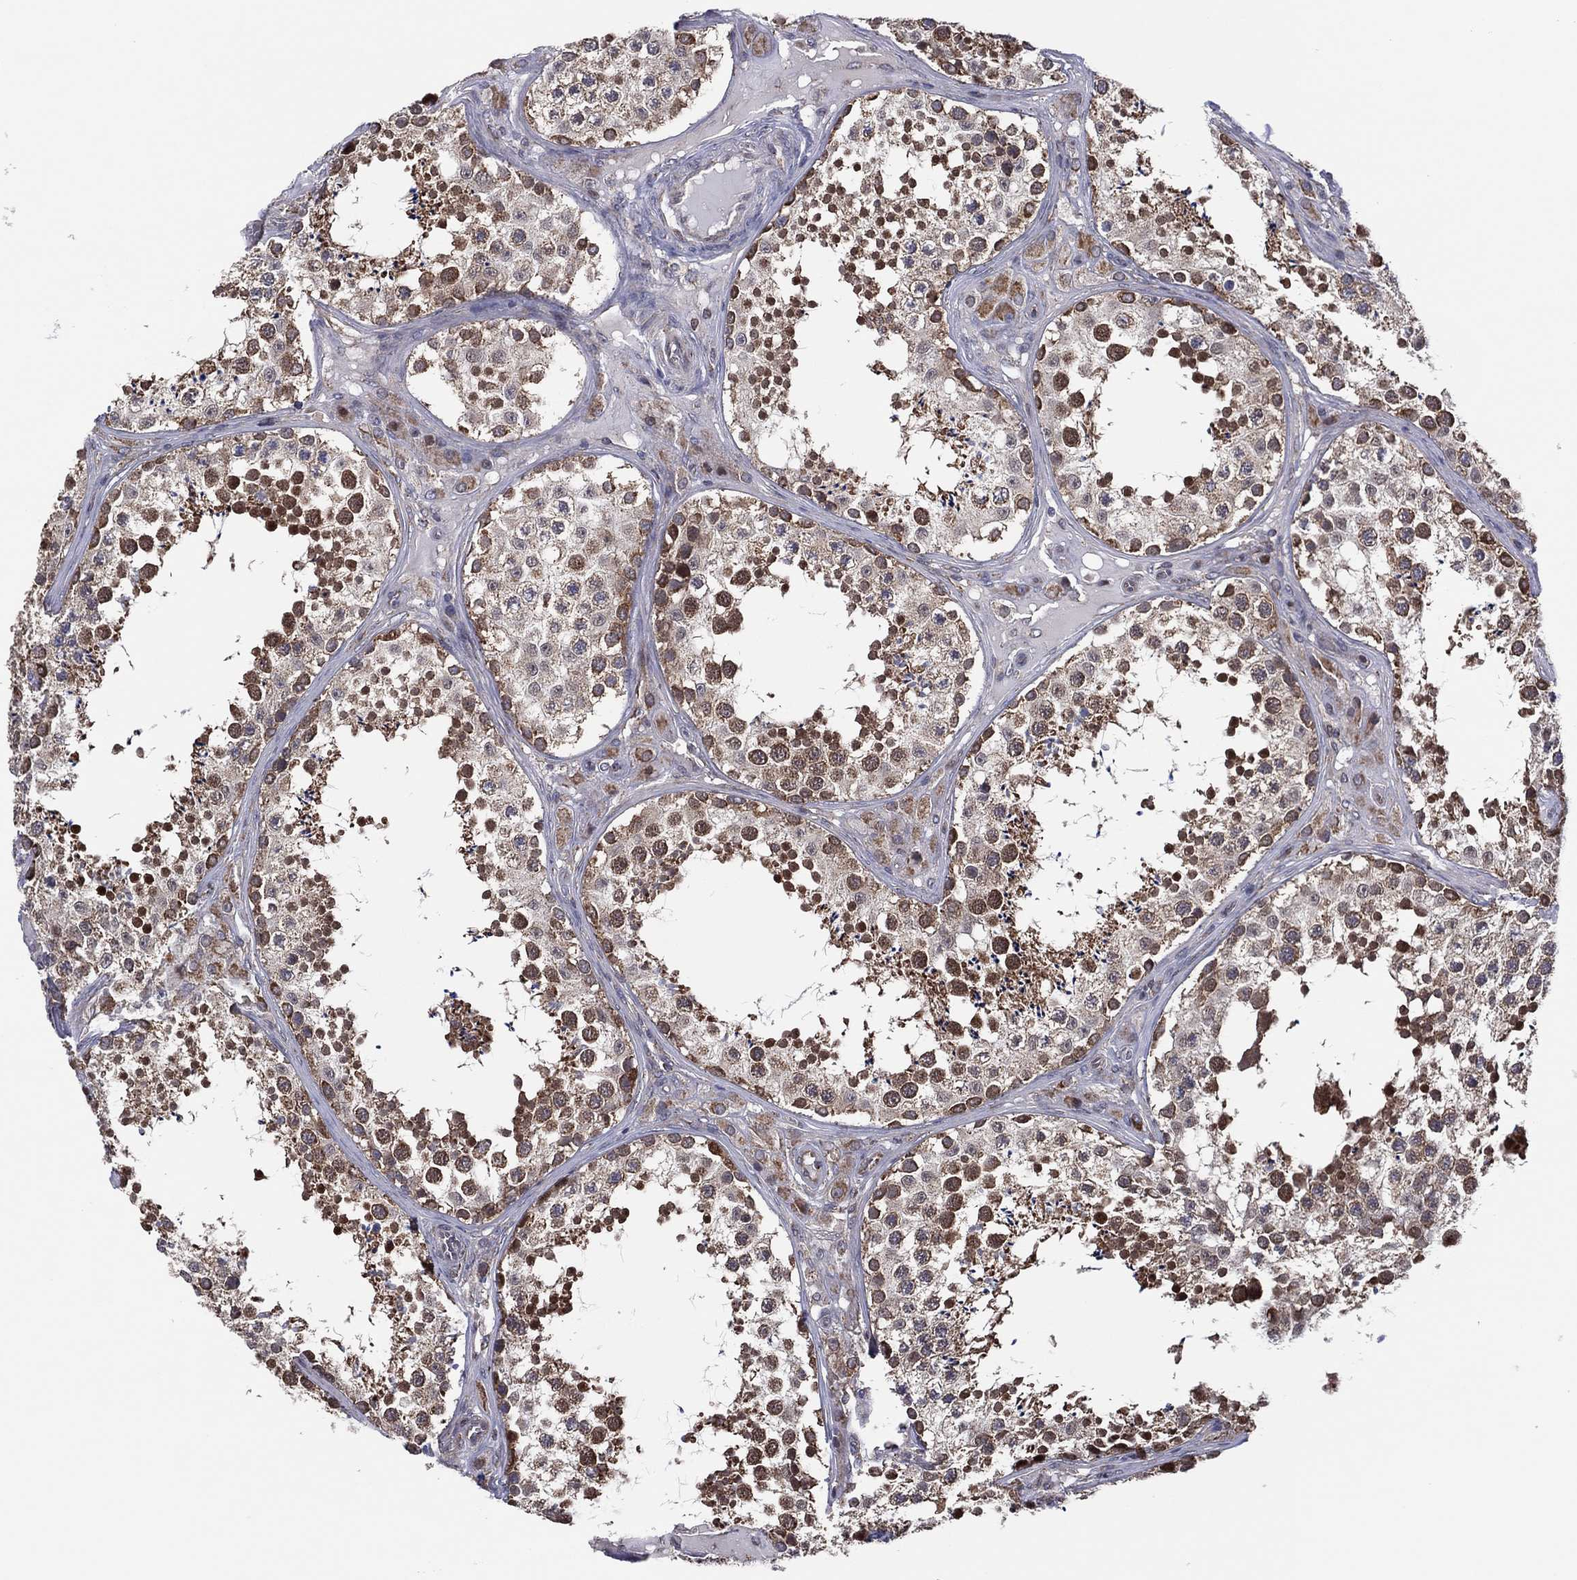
{"staining": {"intensity": "weak", "quantity": "25%-75%", "location": "cytoplasmic/membranous,nuclear"}, "tissue": "testis", "cell_type": "Cells in seminiferous ducts", "image_type": "normal", "snomed": [{"axis": "morphology", "description": "Normal tissue, NOS"}, {"axis": "topography", "description": "Testis"}], "caption": "This micrograph reveals immunohistochemistry (IHC) staining of benign human testis, with low weak cytoplasmic/membranous,nuclear staining in about 25%-75% of cells in seminiferous ducts.", "gene": "PIDD1", "patient": {"sex": "male", "age": 34}}